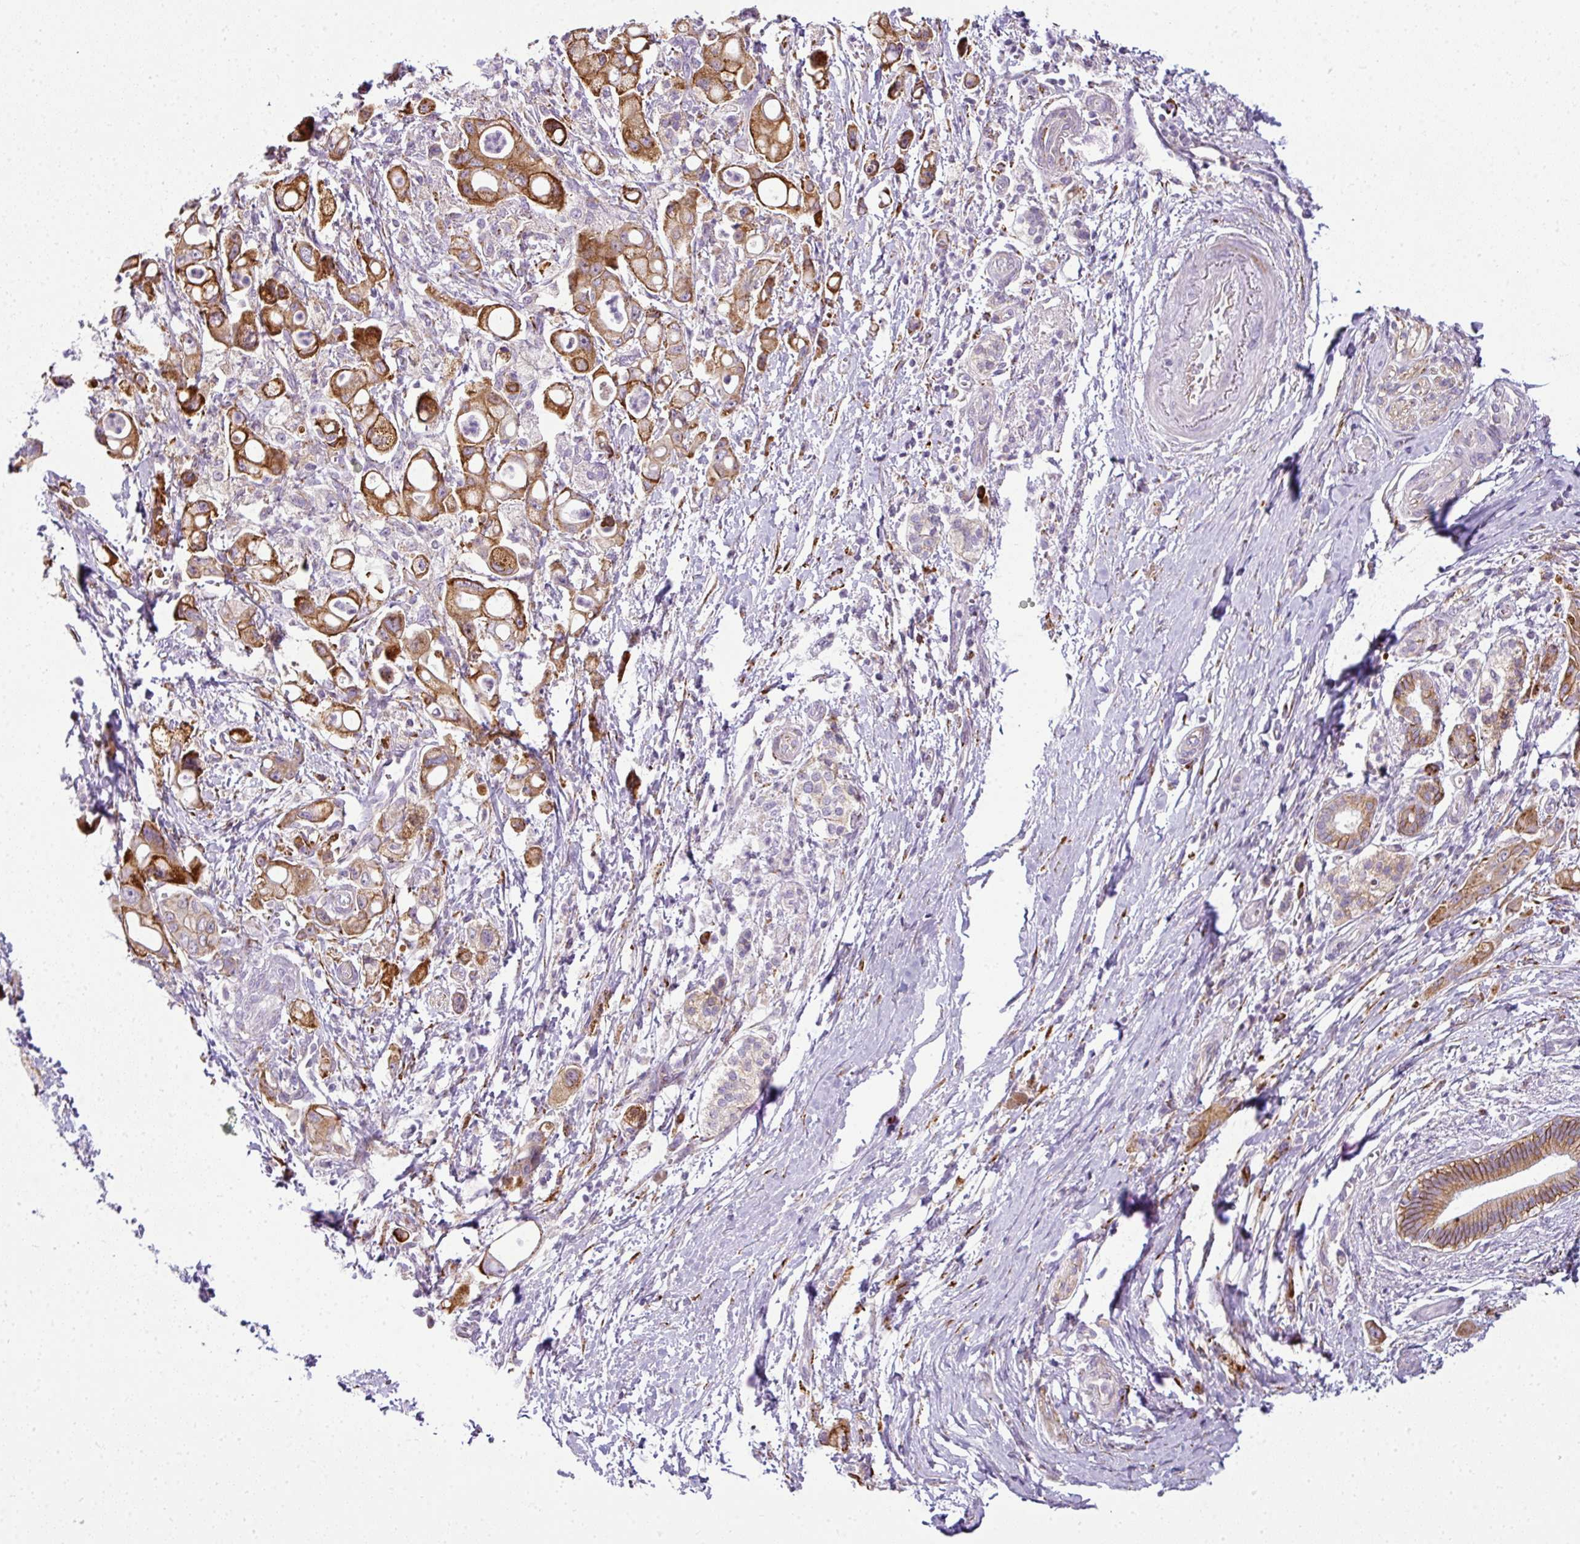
{"staining": {"intensity": "moderate", "quantity": ">75%", "location": "cytoplasmic/membranous"}, "tissue": "pancreatic cancer", "cell_type": "Tumor cells", "image_type": "cancer", "snomed": [{"axis": "morphology", "description": "Adenocarcinoma, NOS"}, {"axis": "topography", "description": "Pancreas"}], "caption": "This micrograph exhibits pancreatic adenocarcinoma stained with IHC to label a protein in brown. The cytoplasmic/membranous of tumor cells show moderate positivity for the protein. Nuclei are counter-stained blue.", "gene": "ANKRD18A", "patient": {"sex": "male", "age": 68}}